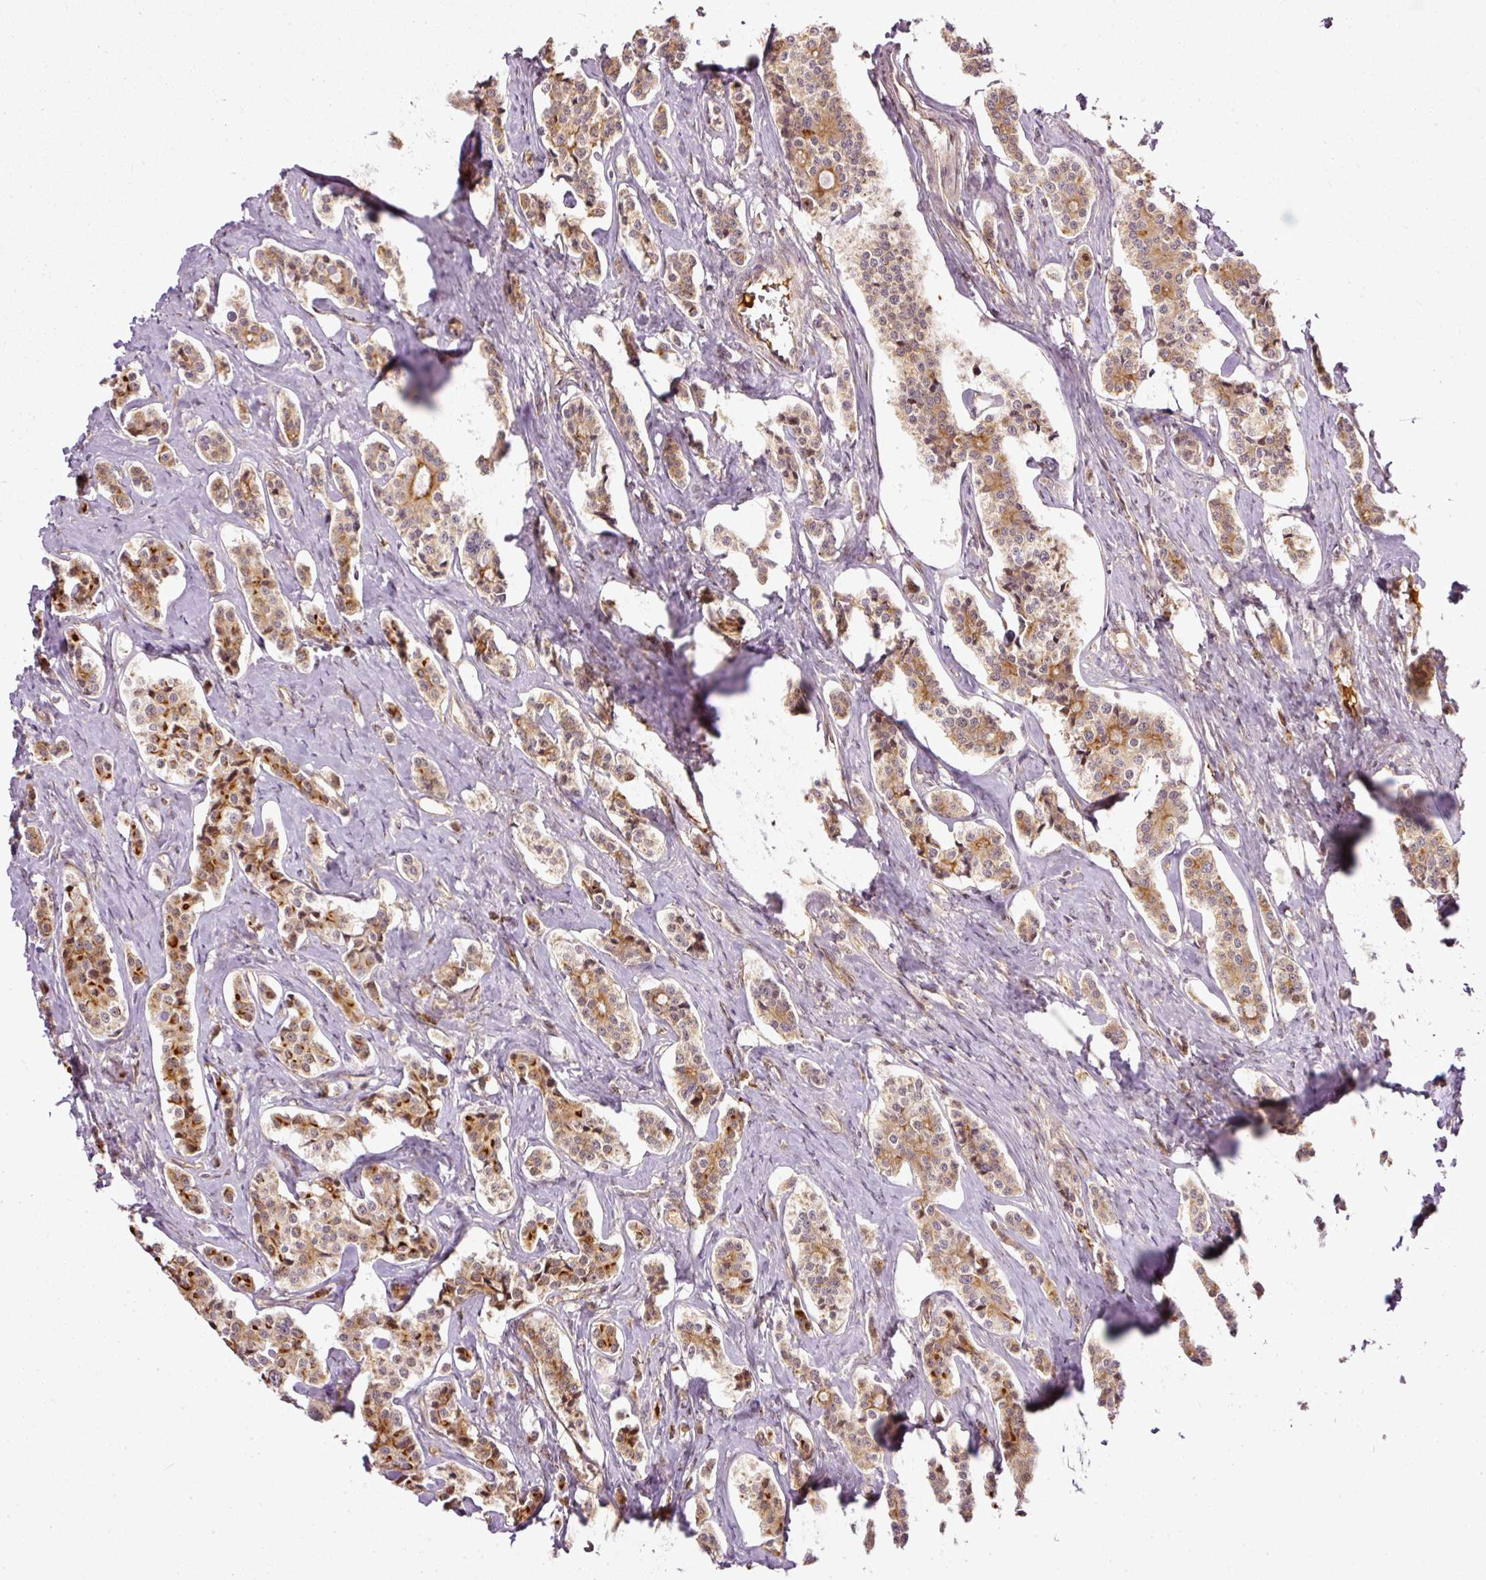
{"staining": {"intensity": "moderate", "quantity": ">75%", "location": "cytoplasmic/membranous"}, "tissue": "carcinoid", "cell_type": "Tumor cells", "image_type": "cancer", "snomed": [{"axis": "morphology", "description": "Carcinoid, malignant, NOS"}, {"axis": "topography", "description": "Small intestine"}], "caption": "Human malignant carcinoid stained with a brown dye shows moderate cytoplasmic/membranous positive staining in about >75% of tumor cells.", "gene": "MIF4GD", "patient": {"sex": "male", "age": 63}}